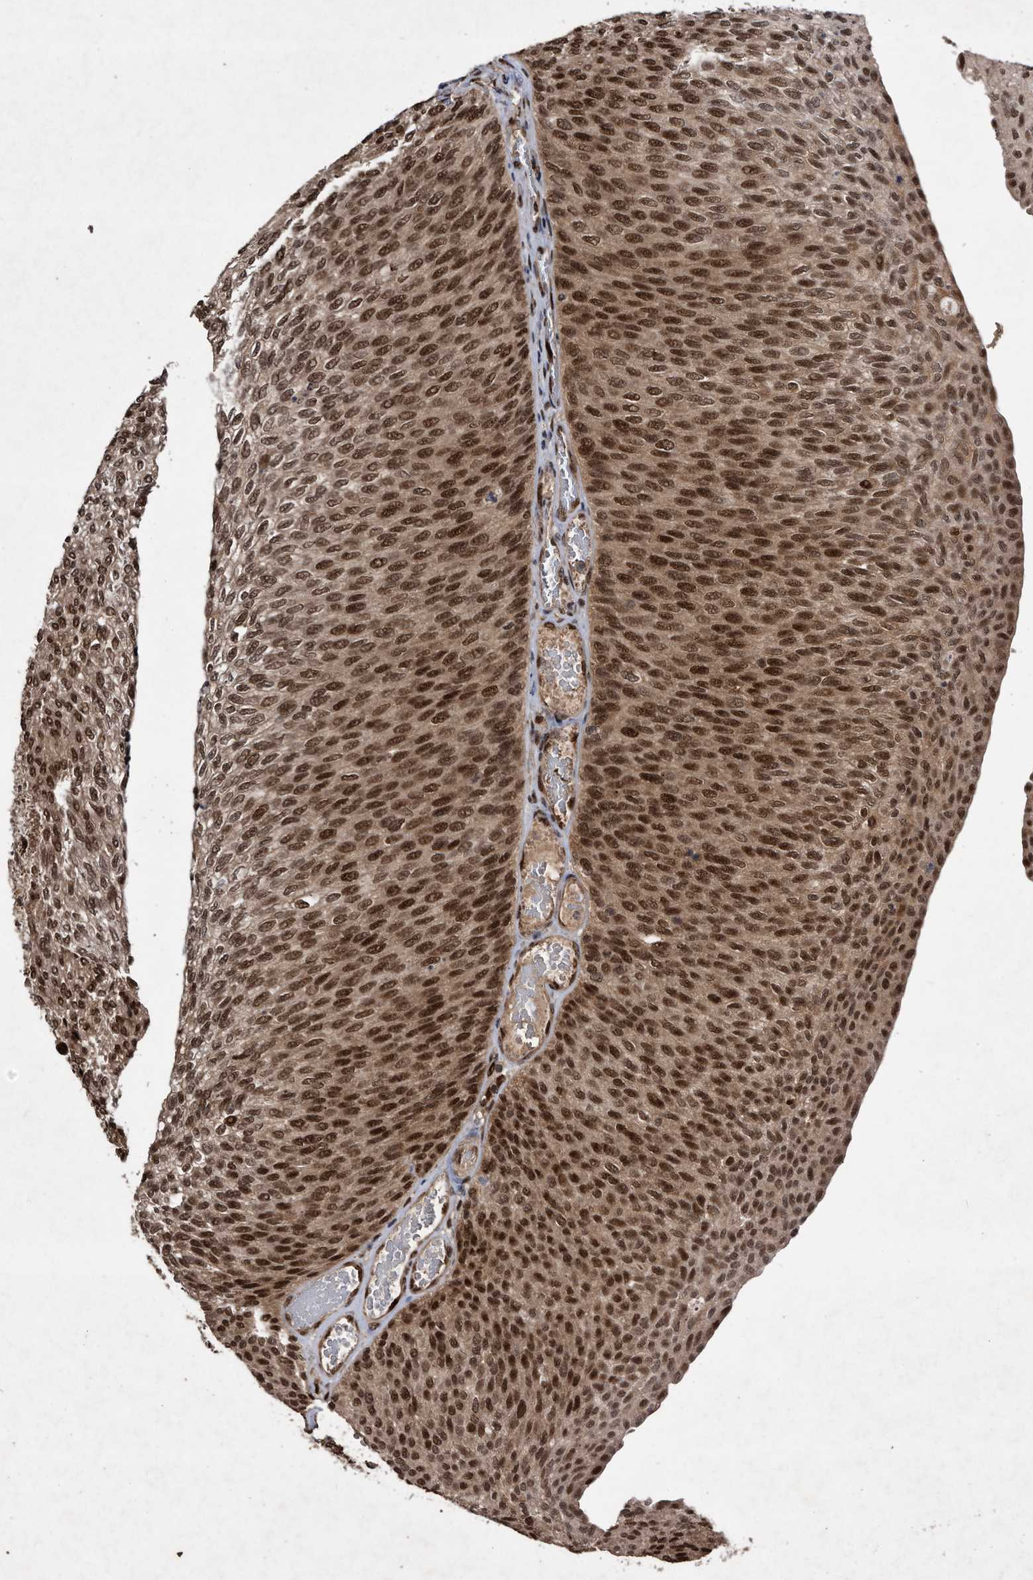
{"staining": {"intensity": "strong", "quantity": ">75%", "location": "nuclear"}, "tissue": "urothelial cancer", "cell_type": "Tumor cells", "image_type": "cancer", "snomed": [{"axis": "morphology", "description": "Urothelial carcinoma, Low grade"}, {"axis": "topography", "description": "Urinary bladder"}], "caption": "DAB immunohistochemical staining of human low-grade urothelial carcinoma demonstrates strong nuclear protein staining in approximately >75% of tumor cells.", "gene": "RAD23B", "patient": {"sex": "female", "age": 79}}